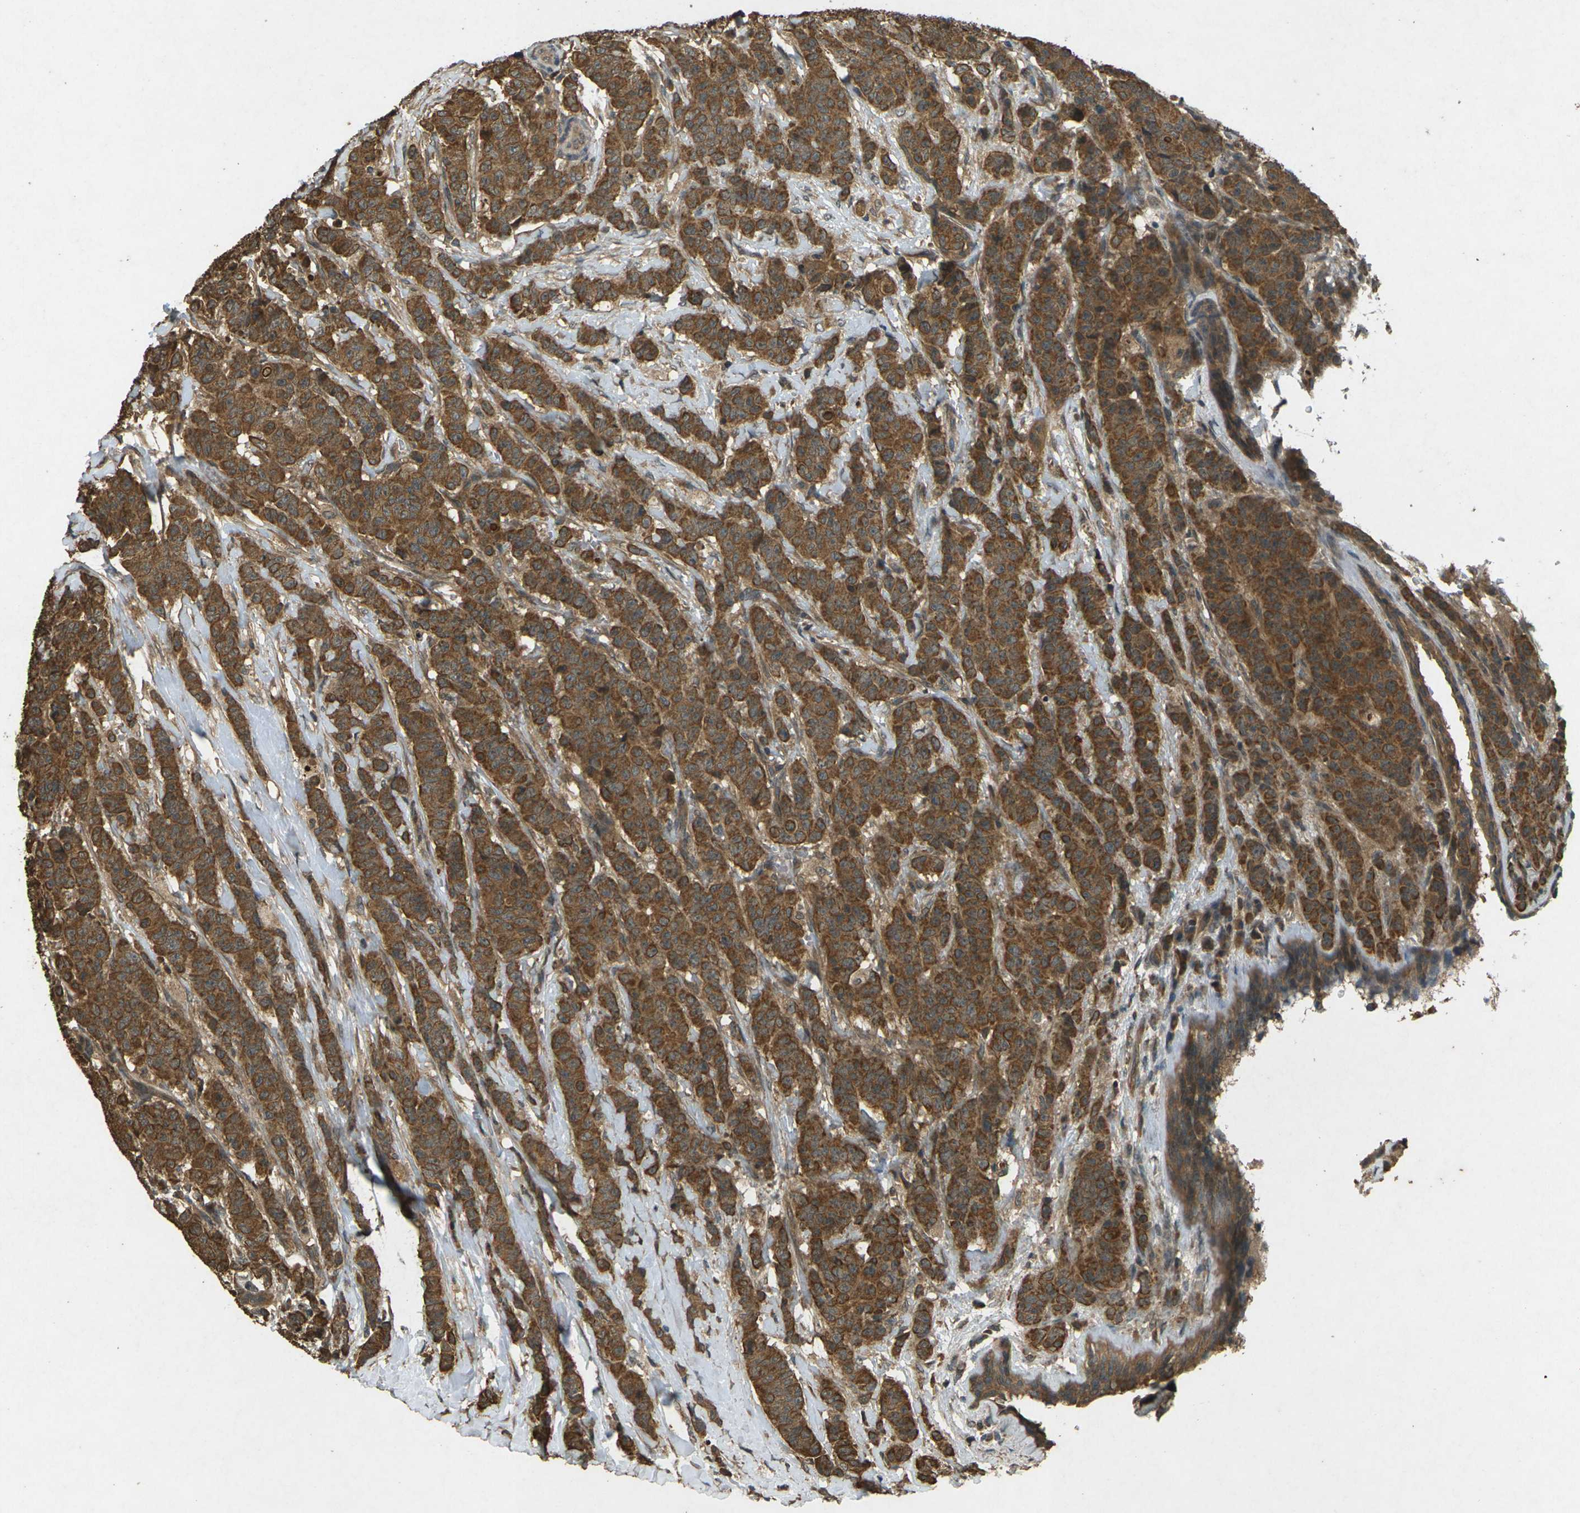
{"staining": {"intensity": "strong", "quantity": ">75%", "location": "cytoplasmic/membranous"}, "tissue": "breast cancer", "cell_type": "Tumor cells", "image_type": "cancer", "snomed": [{"axis": "morphology", "description": "Normal tissue, NOS"}, {"axis": "morphology", "description": "Duct carcinoma"}, {"axis": "topography", "description": "Breast"}], "caption": "This photomicrograph shows IHC staining of breast cancer (invasive ductal carcinoma), with high strong cytoplasmic/membranous expression in approximately >75% of tumor cells.", "gene": "TAP1", "patient": {"sex": "female", "age": 40}}